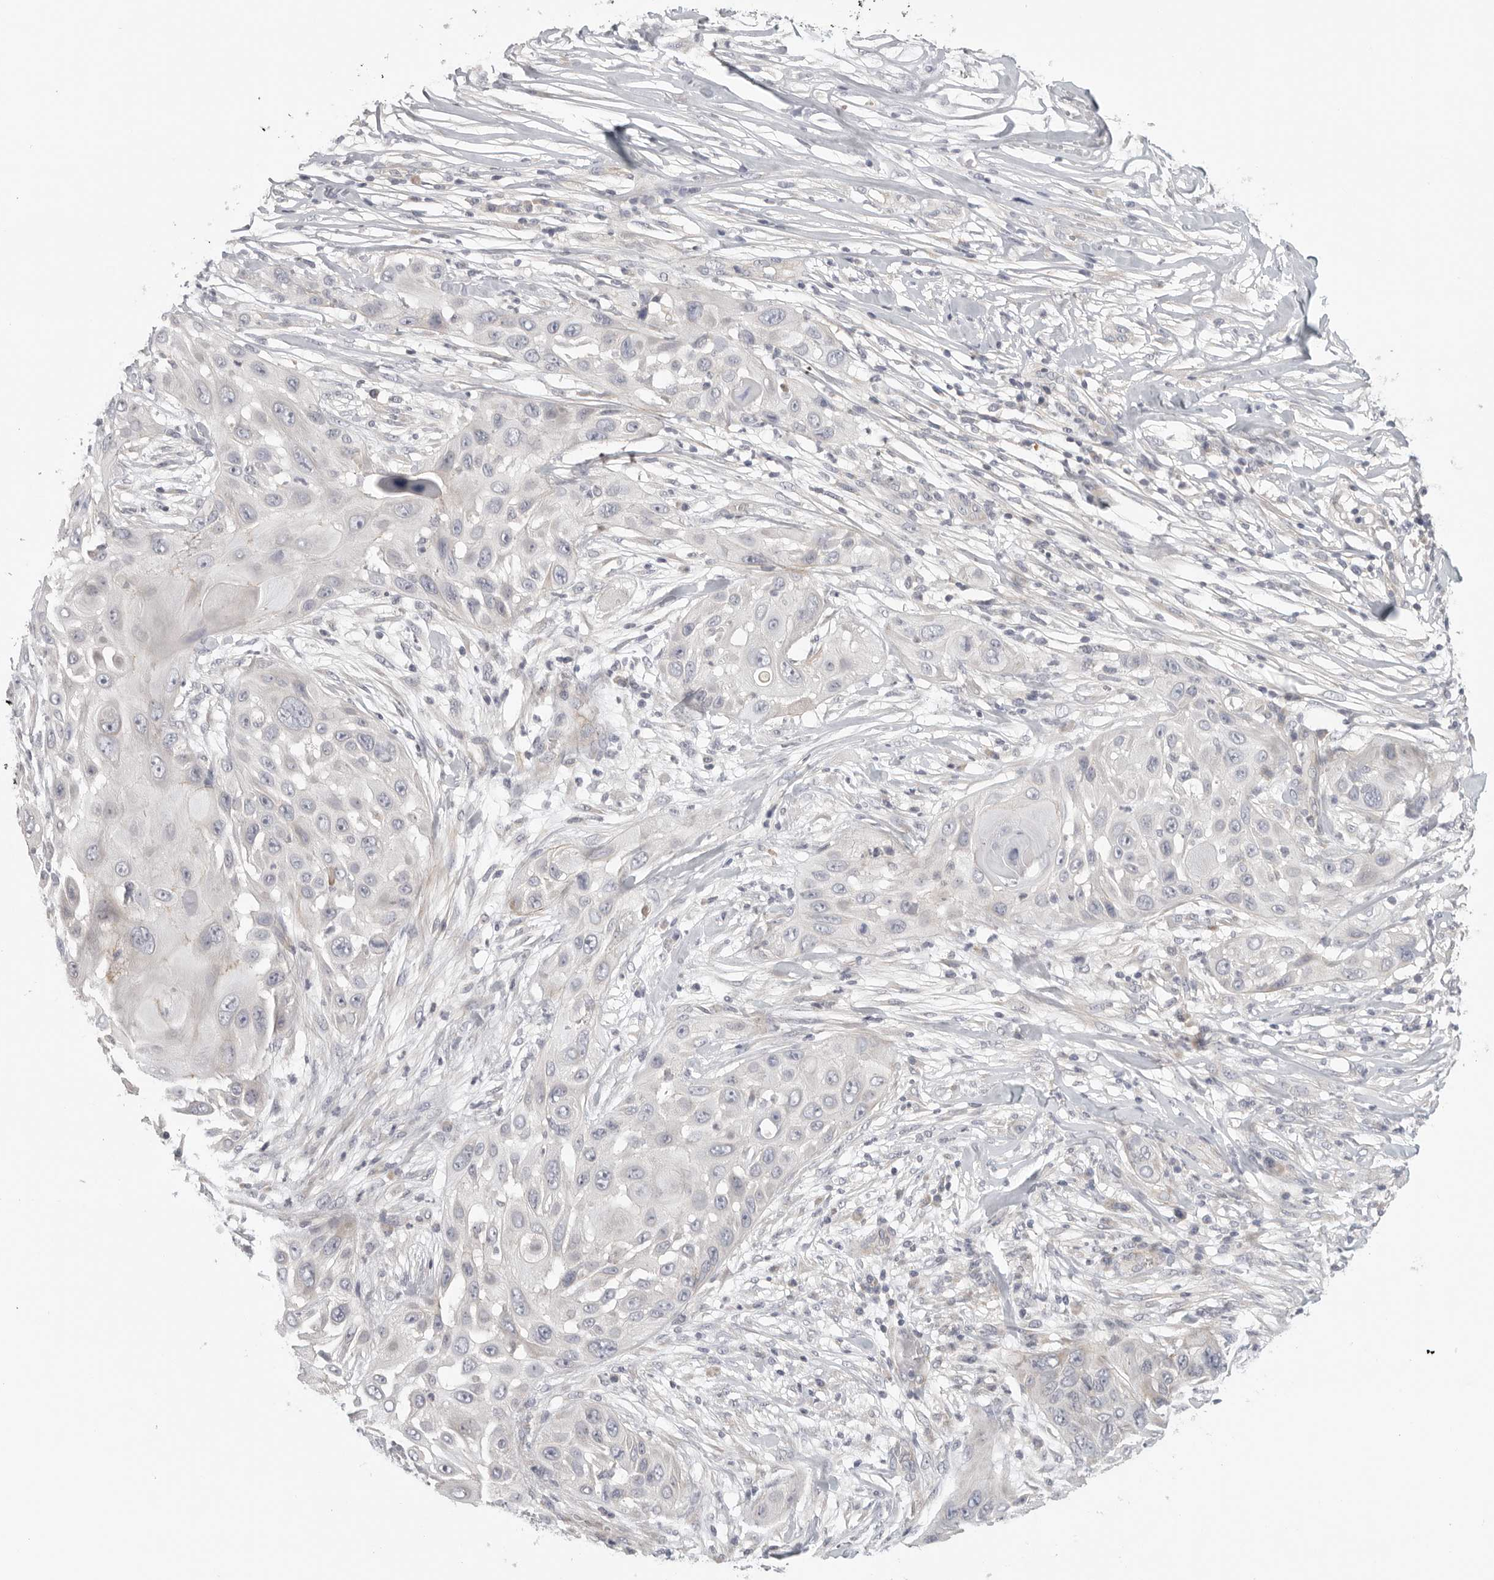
{"staining": {"intensity": "negative", "quantity": "none", "location": "none"}, "tissue": "skin cancer", "cell_type": "Tumor cells", "image_type": "cancer", "snomed": [{"axis": "morphology", "description": "Squamous cell carcinoma, NOS"}, {"axis": "topography", "description": "Skin"}], "caption": "High magnification brightfield microscopy of skin cancer (squamous cell carcinoma) stained with DAB (brown) and counterstained with hematoxylin (blue): tumor cells show no significant staining. (DAB (3,3'-diaminobenzidine) immunohistochemistry, high magnification).", "gene": "STAB2", "patient": {"sex": "female", "age": 44}}